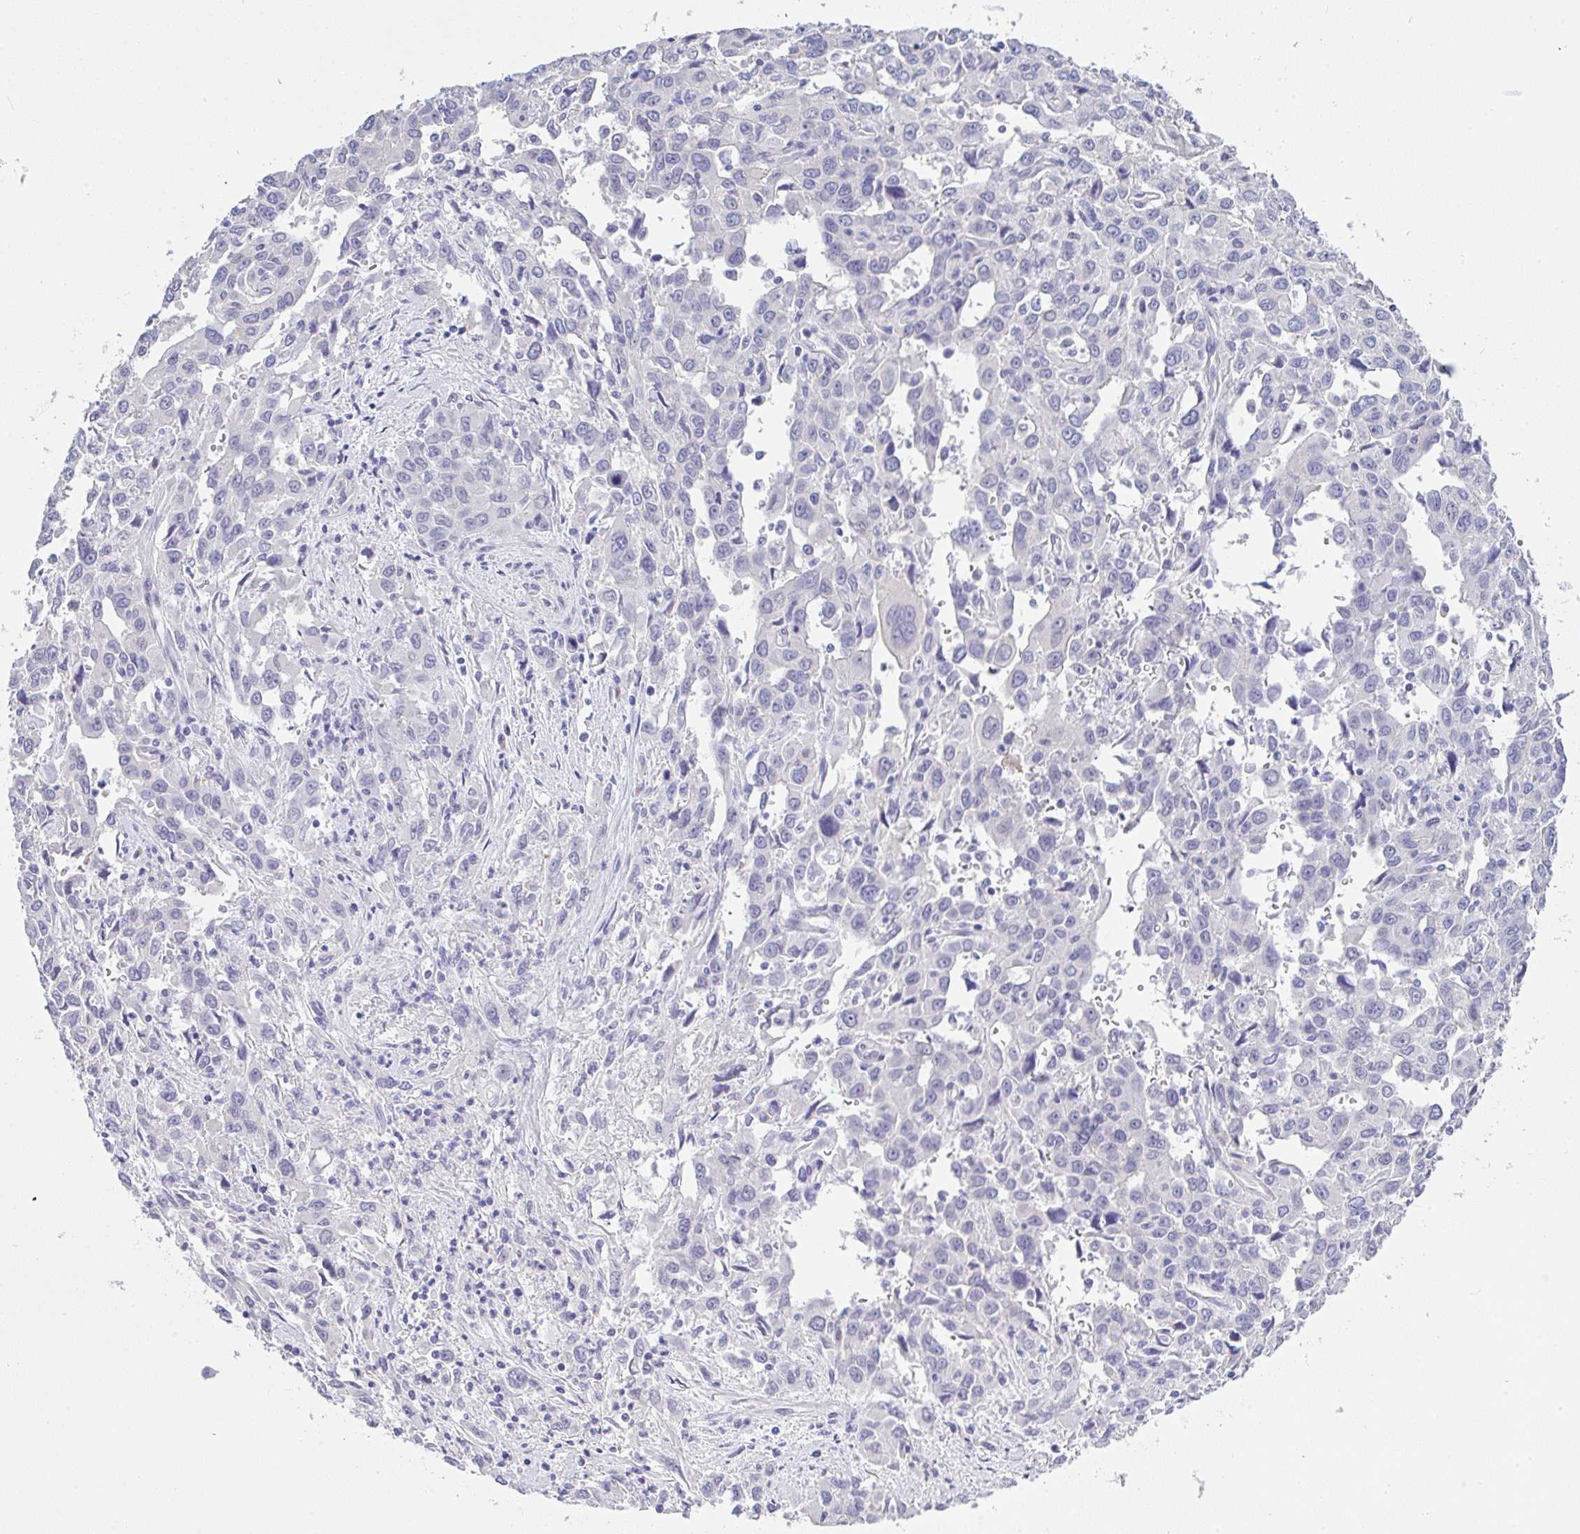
{"staining": {"intensity": "negative", "quantity": "none", "location": "none"}, "tissue": "liver cancer", "cell_type": "Tumor cells", "image_type": "cancer", "snomed": [{"axis": "morphology", "description": "Carcinoma, Hepatocellular, NOS"}, {"axis": "topography", "description": "Liver"}], "caption": "Micrograph shows no protein positivity in tumor cells of liver hepatocellular carcinoma tissue.", "gene": "SERPINE3", "patient": {"sex": "male", "age": 63}}